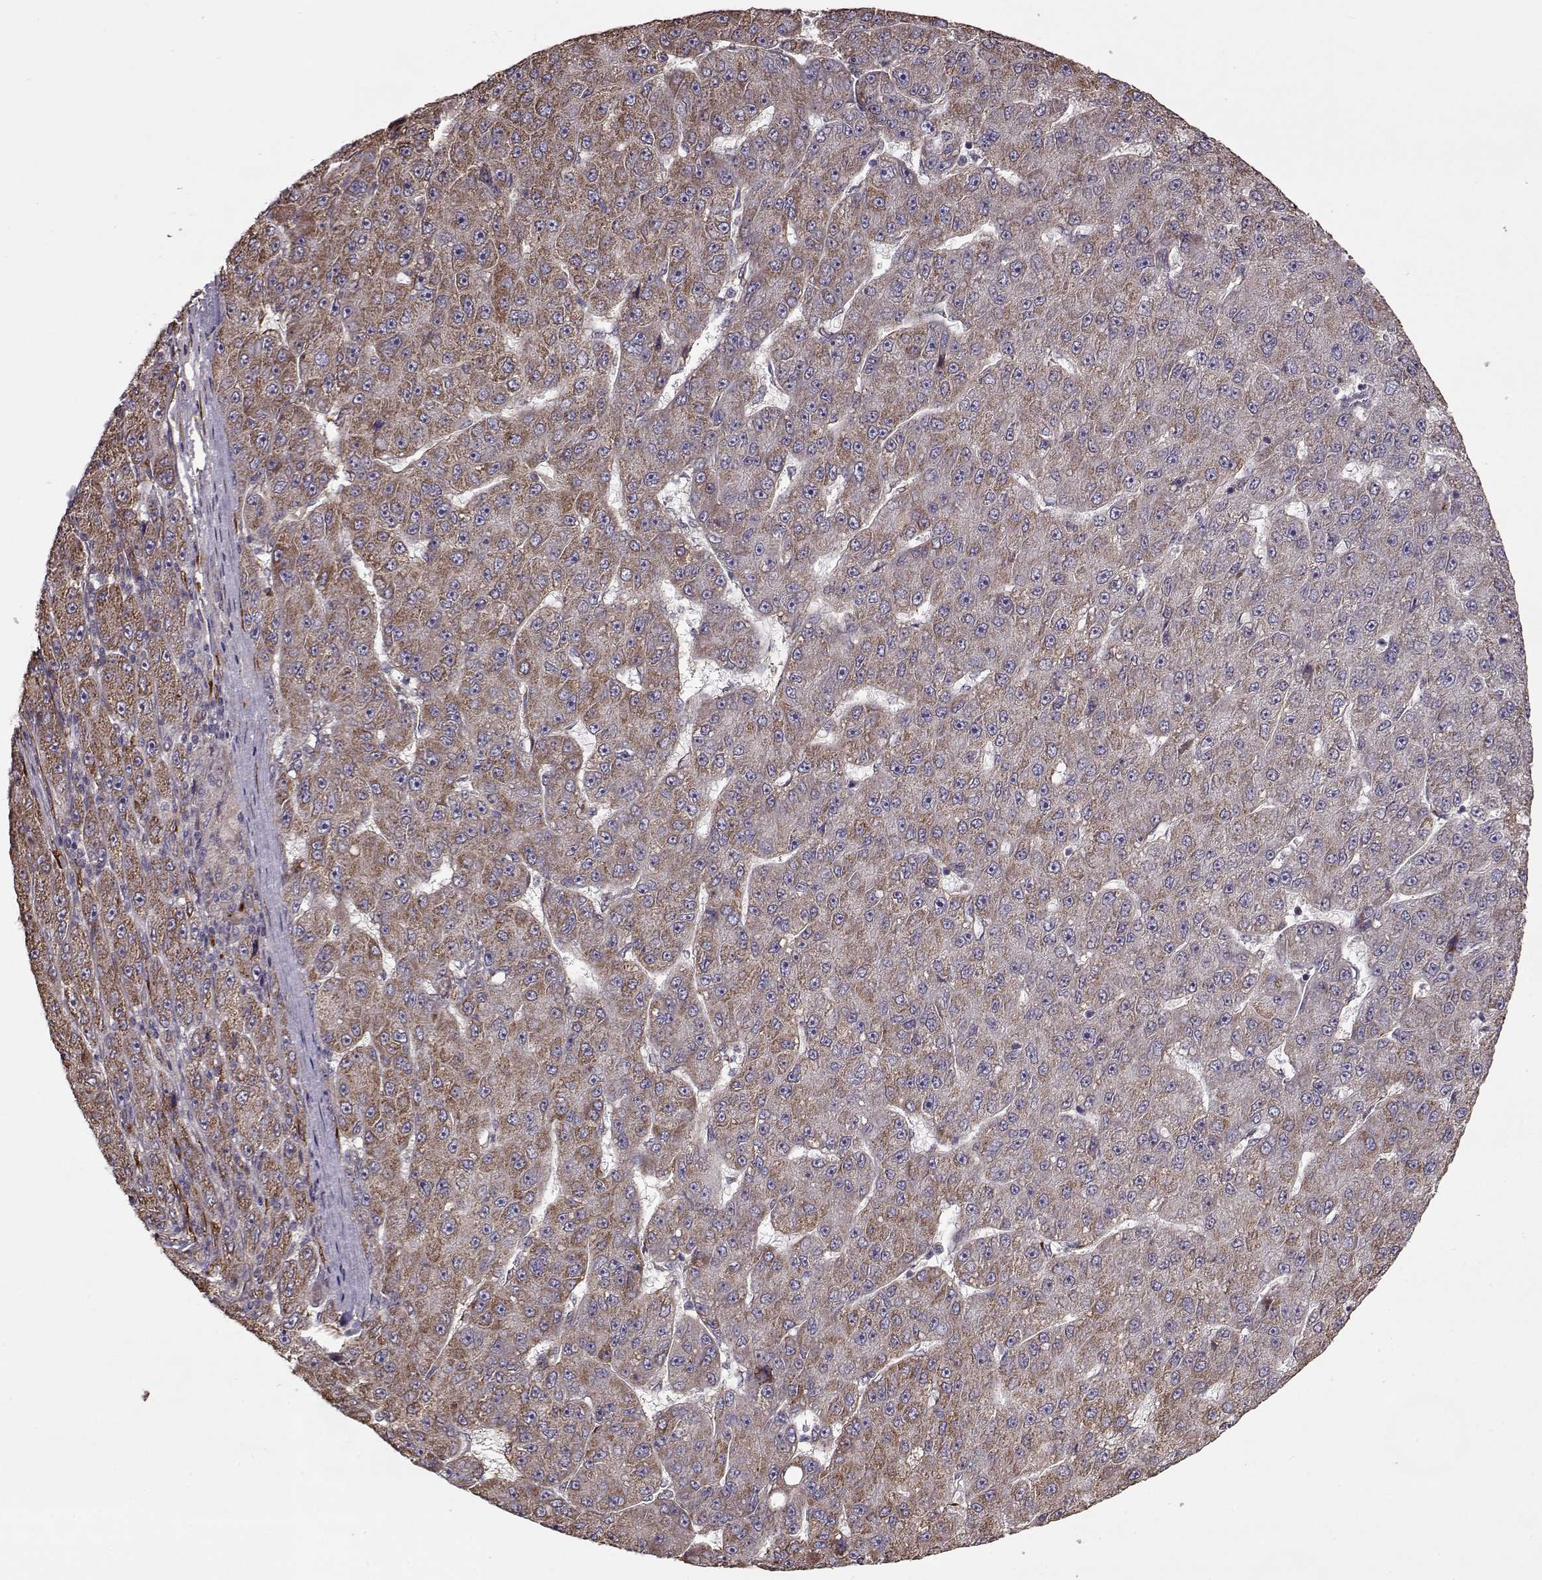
{"staining": {"intensity": "moderate", "quantity": "25%-75%", "location": "cytoplasmic/membranous"}, "tissue": "liver cancer", "cell_type": "Tumor cells", "image_type": "cancer", "snomed": [{"axis": "morphology", "description": "Carcinoma, Hepatocellular, NOS"}, {"axis": "topography", "description": "Liver"}], "caption": "Liver hepatocellular carcinoma was stained to show a protein in brown. There is medium levels of moderate cytoplasmic/membranous positivity in about 25%-75% of tumor cells.", "gene": "IMMP1L", "patient": {"sex": "male", "age": 67}}